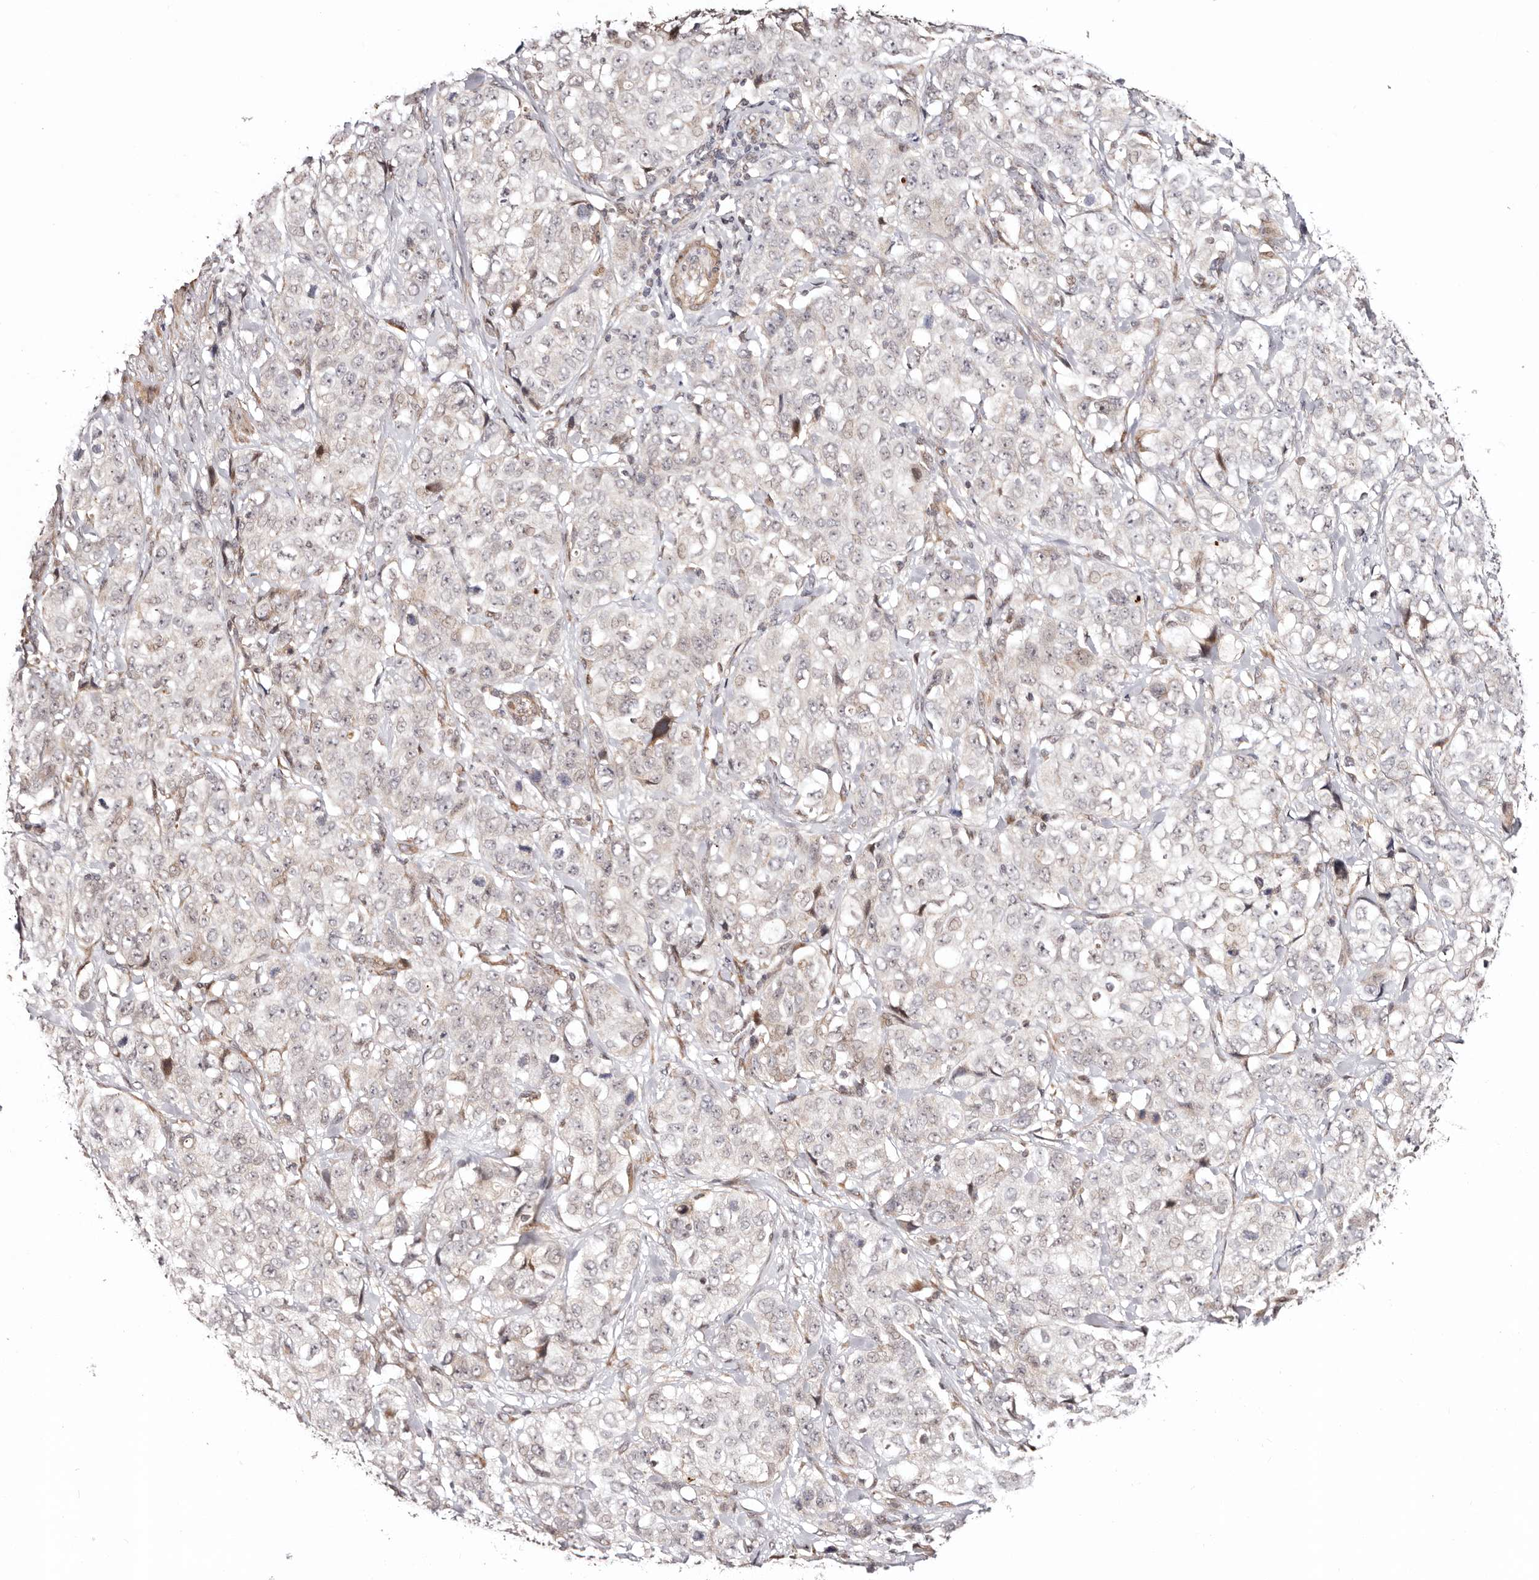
{"staining": {"intensity": "negative", "quantity": "none", "location": "none"}, "tissue": "stomach cancer", "cell_type": "Tumor cells", "image_type": "cancer", "snomed": [{"axis": "morphology", "description": "Adenocarcinoma, NOS"}, {"axis": "topography", "description": "Stomach"}], "caption": "Protein analysis of stomach adenocarcinoma exhibits no significant expression in tumor cells.", "gene": "HIVEP3", "patient": {"sex": "male", "age": 48}}